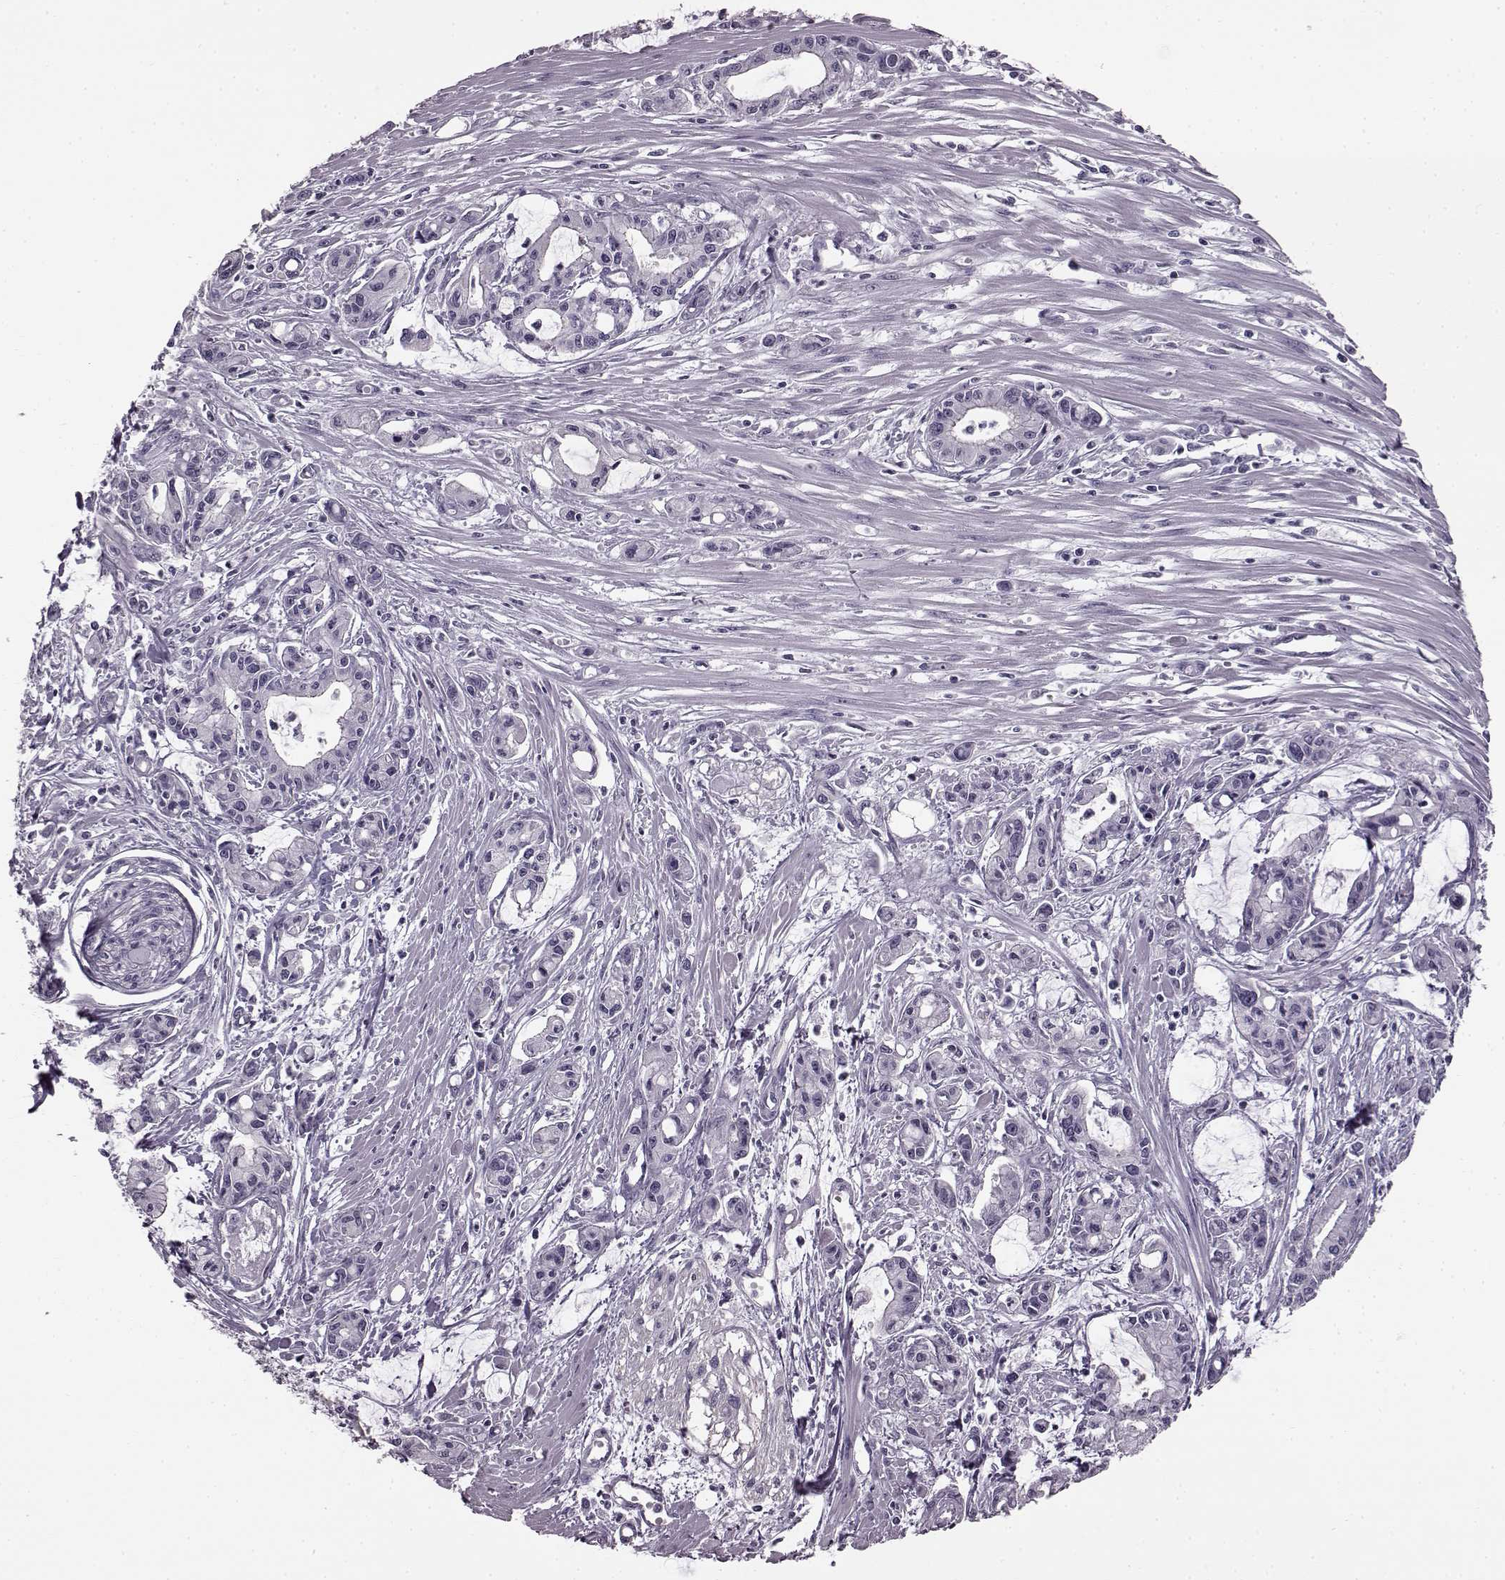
{"staining": {"intensity": "negative", "quantity": "none", "location": "none"}, "tissue": "pancreatic cancer", "cell_type": "Tumor cells", "image_type": "cancer", "snomed": [{"axis": "morphology", "description": "Adenocarcinoma, NOS"}, {"axis": "topography", "description": "Pancreas"}], "caption": "Human pancreatic cancer (adenocarcinoma) stained for a protein using immunohistochemistry displays no expression in tumor cells.", "gene": "PRPH2", "patient": {"sex": "male", "age": 48}}